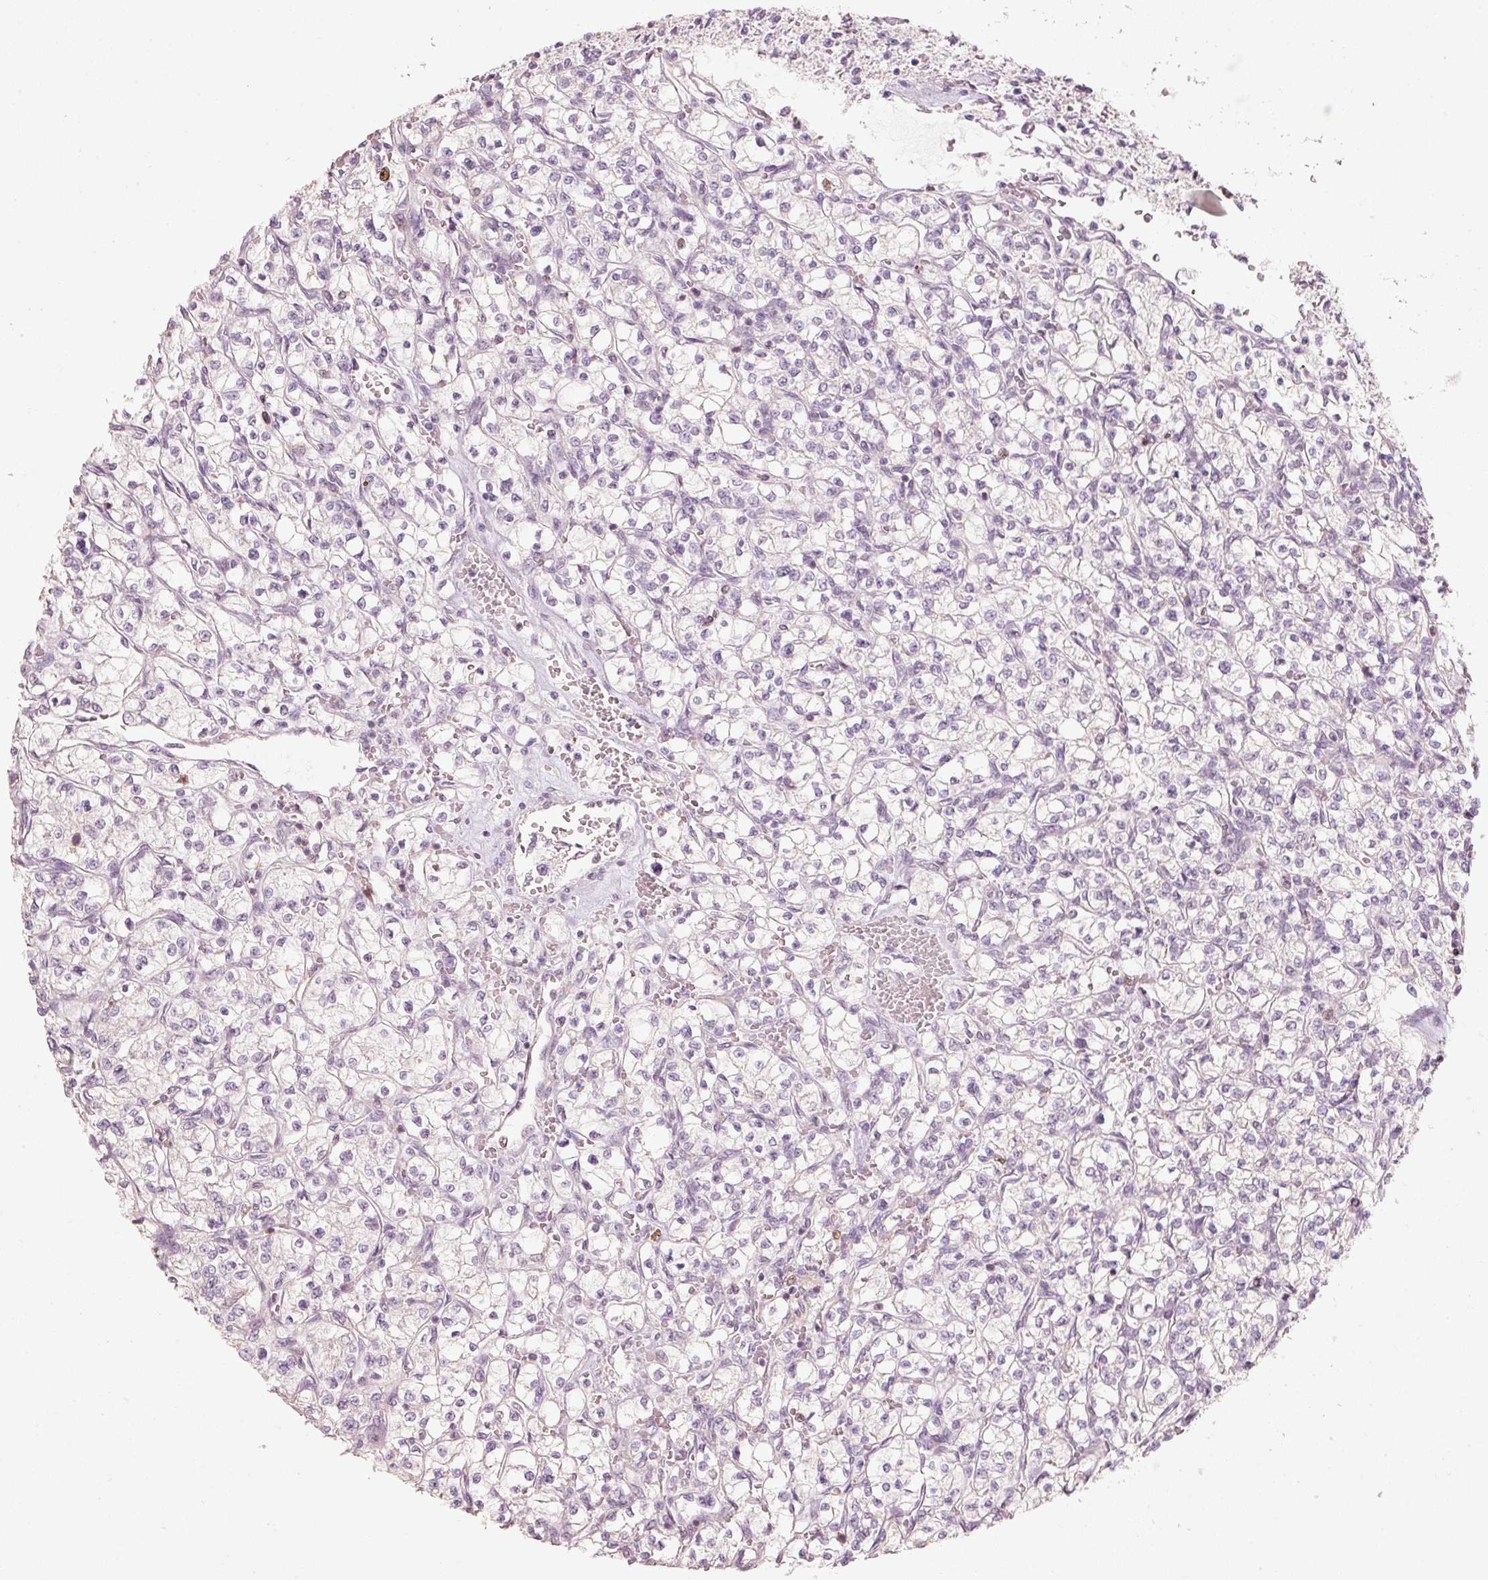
{"staining": {"intensity": "negative", "quantity": "none", "location": "none"}, "tissue": "renal cancer", "cell_type": "Tumor cells", "image_type": "cancer", "snomed": [{"axis": "morphology", "description": "Adenocarcinoma, NOS"}, {"axis": "topography", "description": "Kidney"}], "caption": "Renal cancer (adenocarcinoma) was stained to show a protein in brown. There is no significant staining in tumor cells.", "gene": "TREX2", "patient": {"sex": "female", "age": 64}}